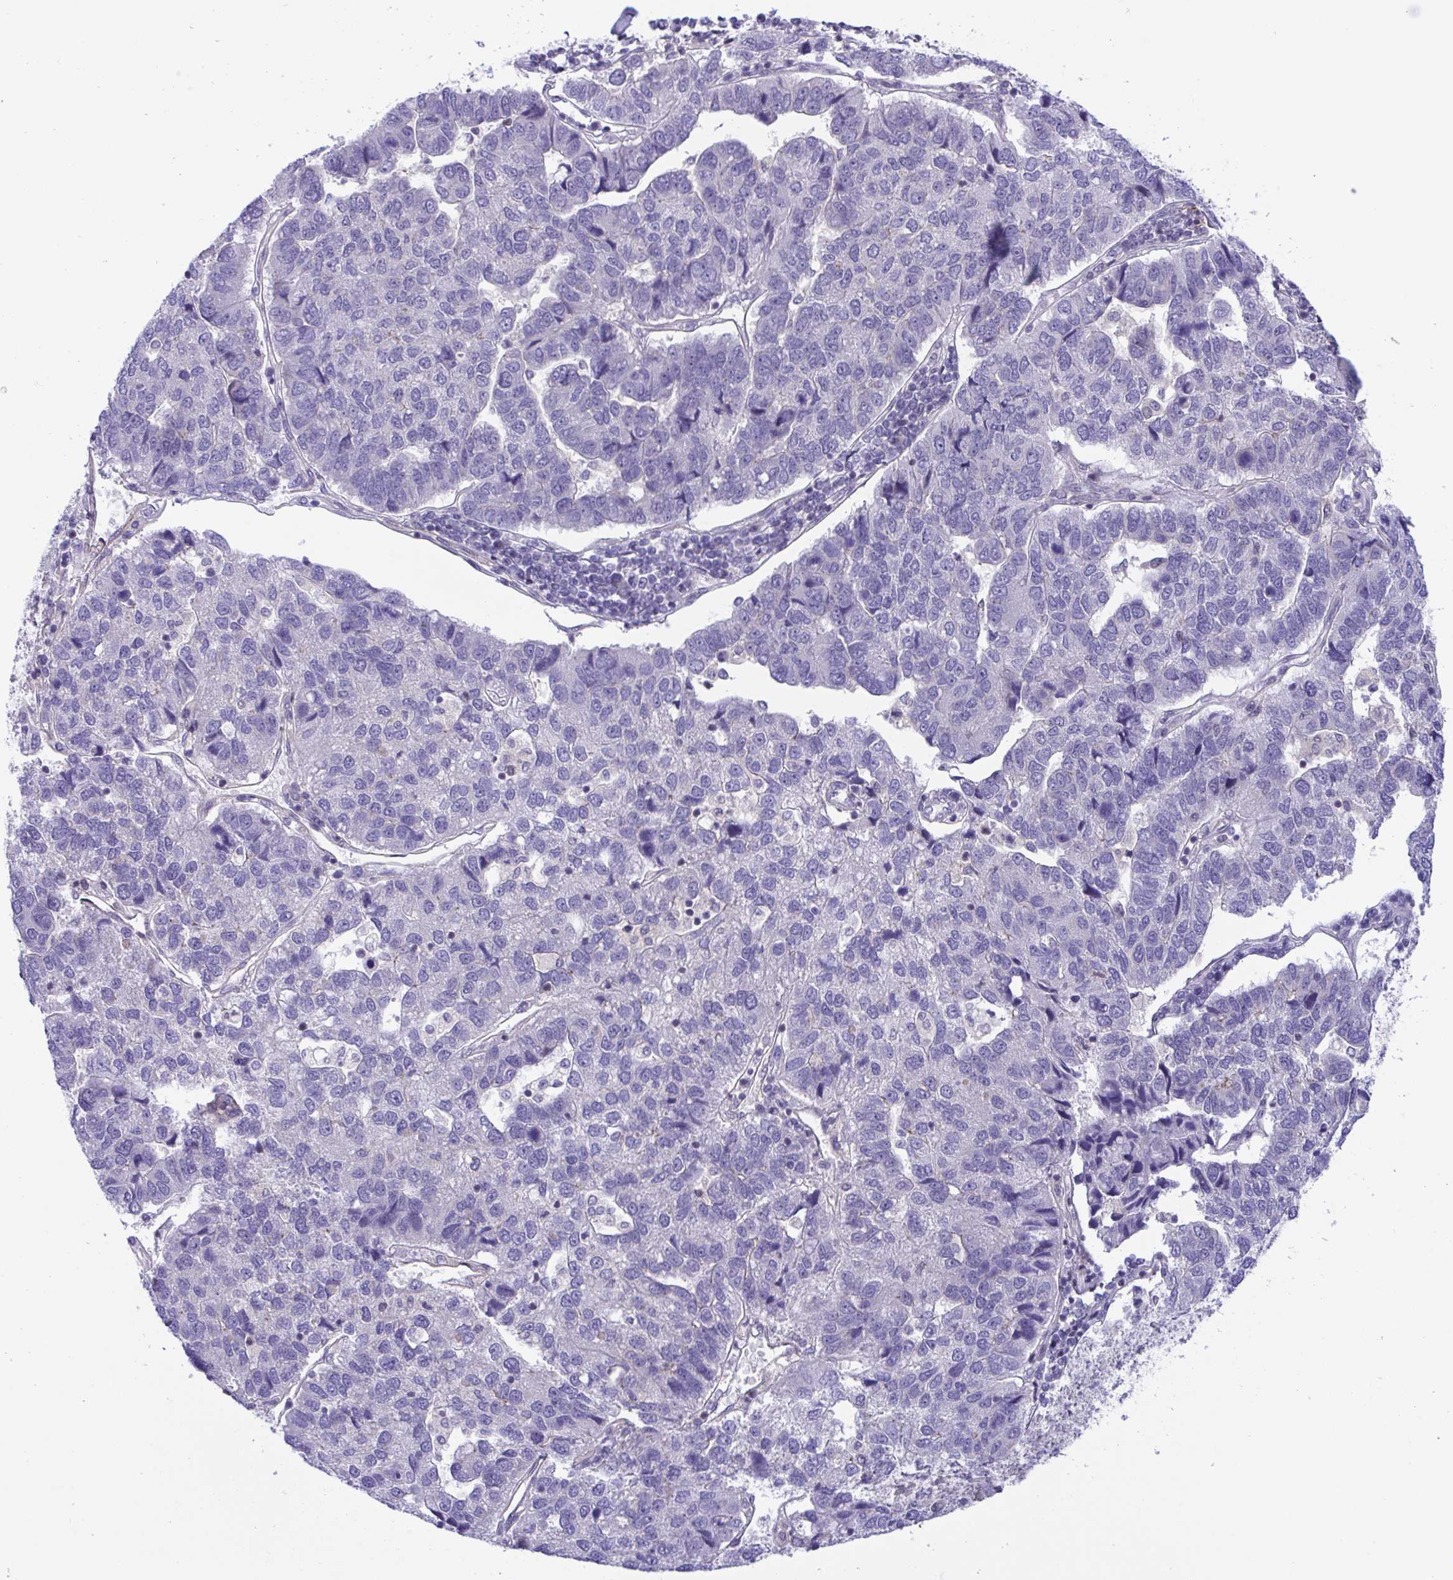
{"staining": {"intensity": "negative", "quantity": "none", "location": "none"}, "tissue": "pancreatic cancer", "cell_type": "Tumor cells", "image_type": "cancer", "snomed": [{"axis": "morphology", "description": "Adenocarcinoma, NOS"}, {"axis": "topography", "description": "Pancreas"}], "caption": "Adenocarcinoma (pancreatic) was stained to show a protein in brown. There is no significant expression in tumor cells.", "gene": "SNX11", "patient": {"sex": "female", "age": 61}}